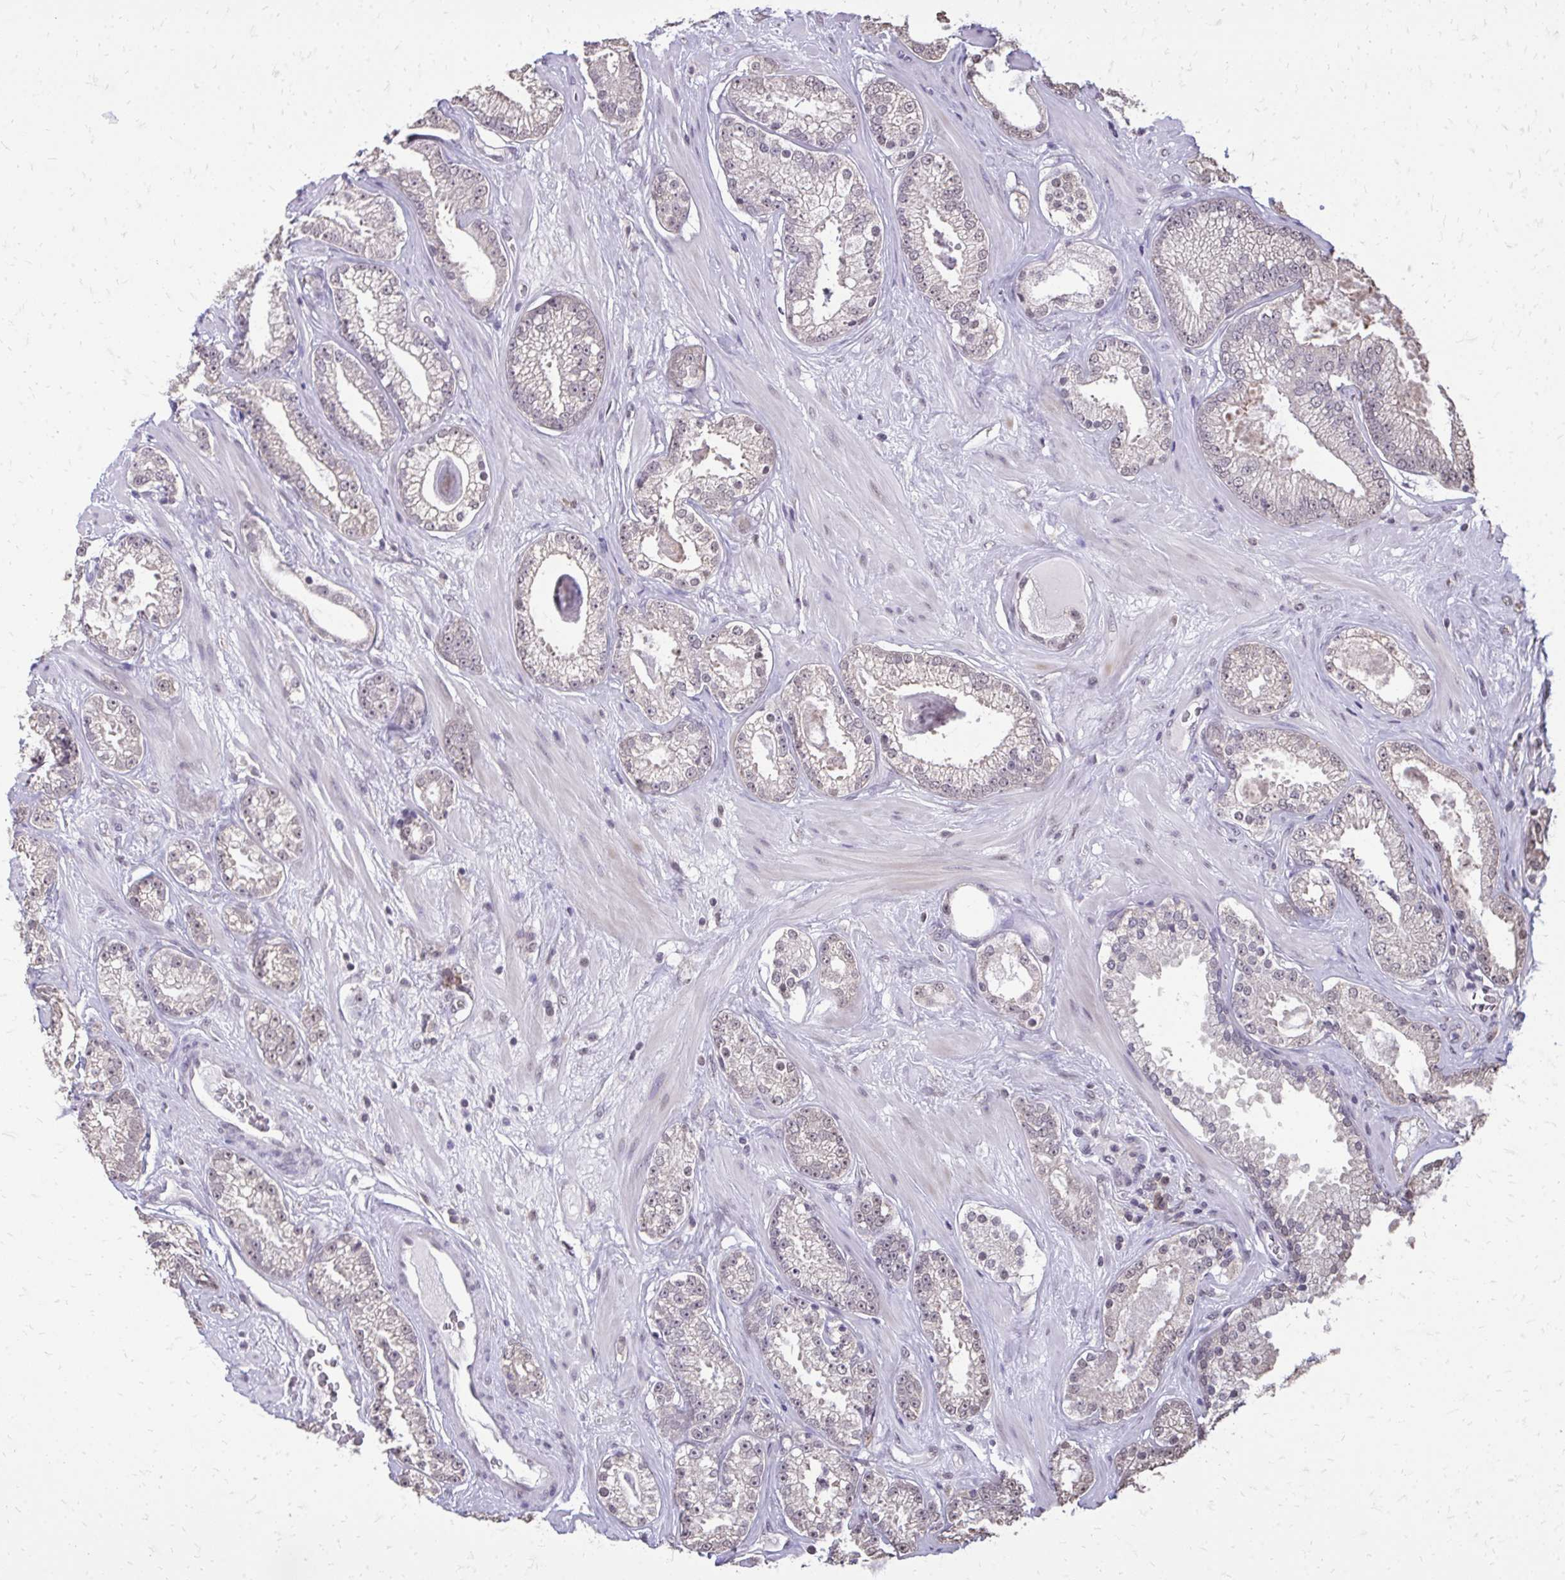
{"staining": {"intensity": "negative", "quantity": "none", "location": "none"}, "tissue": "prostate cancer", "cell_type": "Tumor cells", "image_type": "cancer", "snomed": [{"axis": "morphology", "description": "Adenocarcinoma, High grade"}, {"axis": "topography", "description": "Prostate"}], "caption": "An immunohistochemistry image of prostate cancer (adenocarcinoma (high-grade)) is shown. There is no staining in tumor cells of prostate cancer (adenocarcinoma (high-grade)). (DAB immunohistochemistry (IHC), high magnification).", "gene": "AKAP5", "patient": {"sex": "male", "age": 66}}